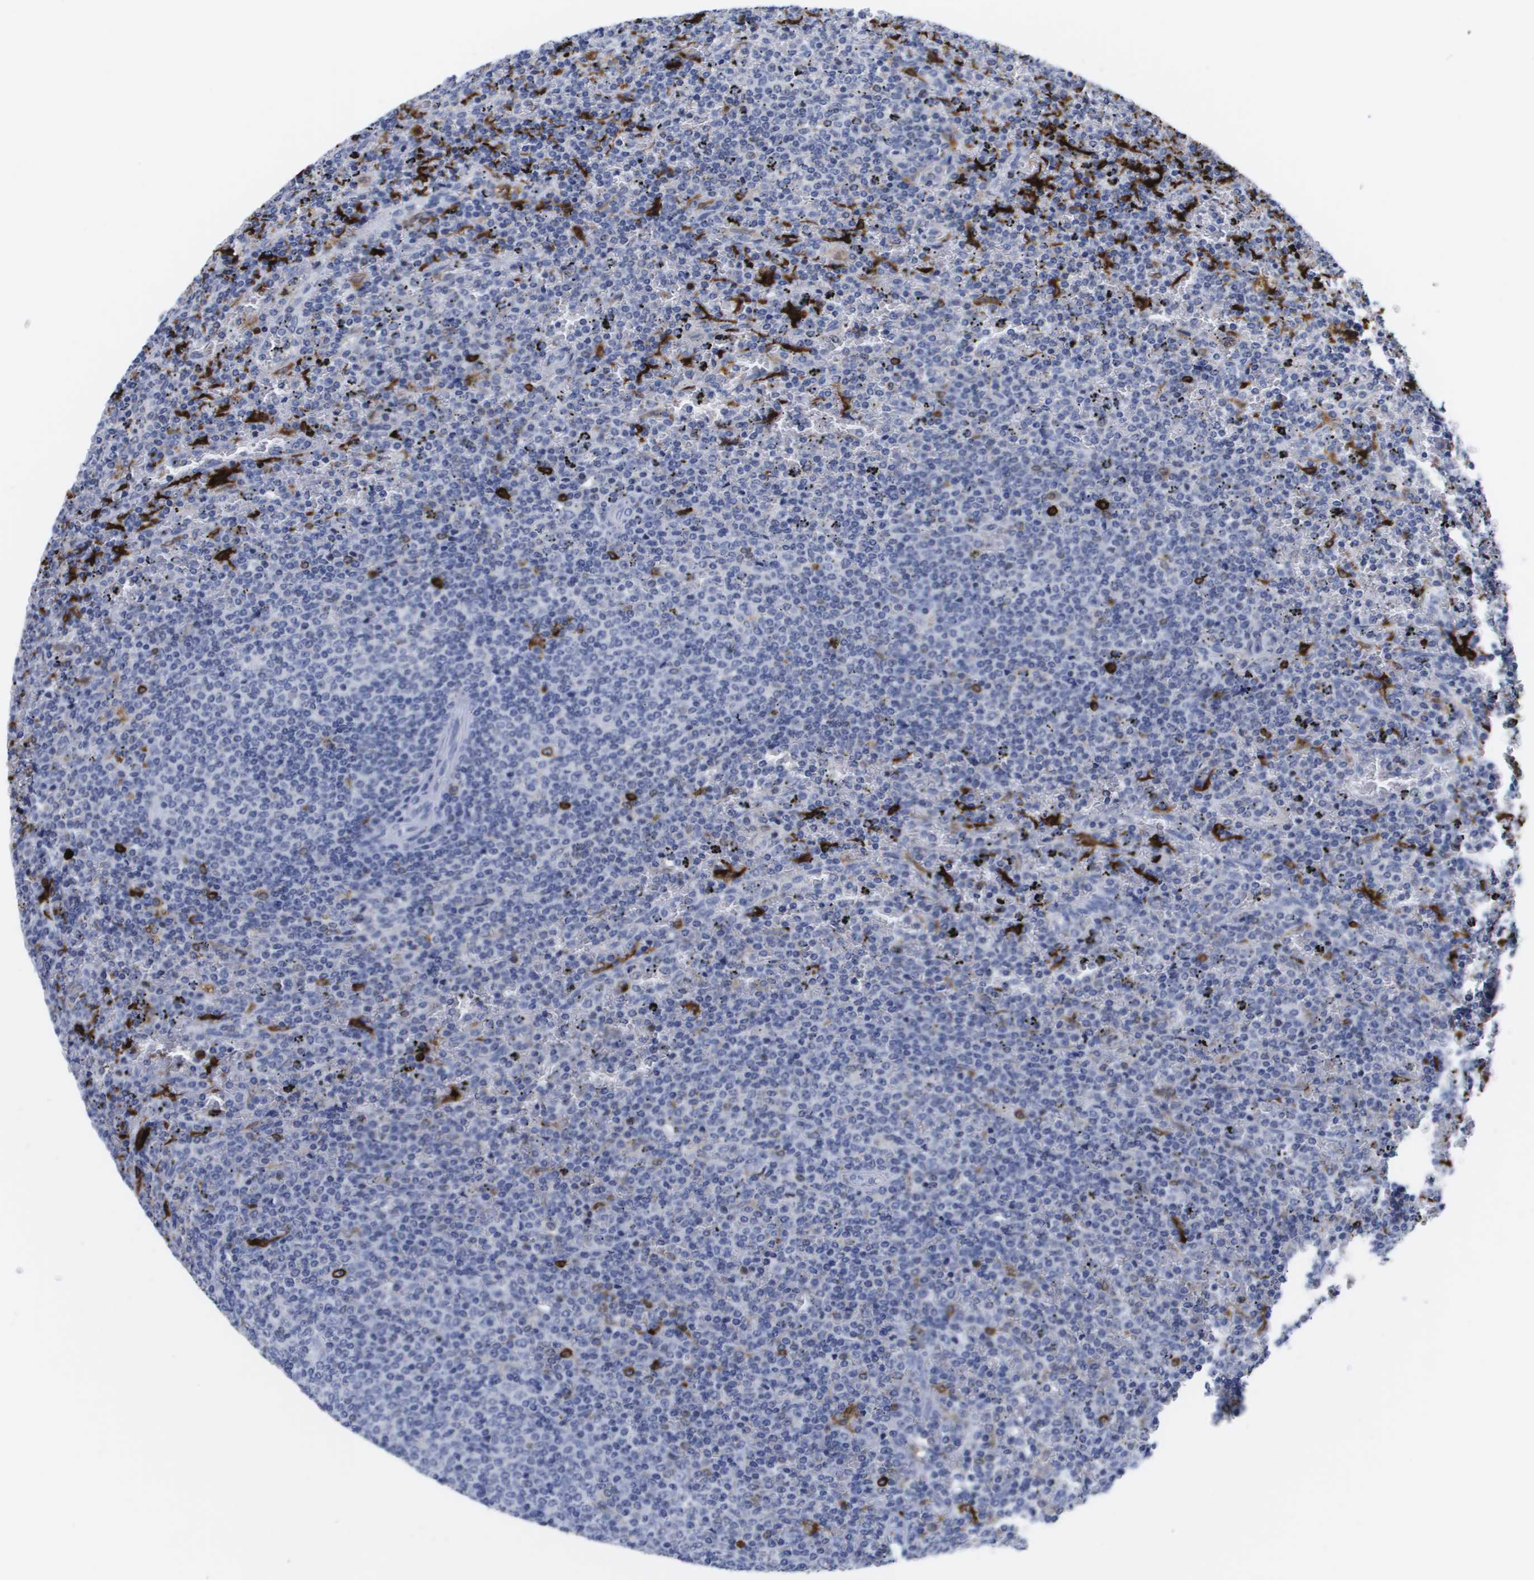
{"staining": {"intensity": "negative", "quantity": "none", "location": "none"}, "tissue": "lymphoma", "cell_type": "Tumor cells", "image_type": "cancer", "snomed": [{"axis": "morphology", "description": "Malignant lymphoma, non-Hodgkin's type, Low grade"}, {"axis": "topography", "description": "Spleen"}], "caption": "Immunohistochemistry (IHC) micrograph of human malignant lymphoma, non-Hodgkin's type (low-grade) stained for a protein (brown), which displays no staining in tumor cells. (Brightfield microscopy of DAB immunohistochemistry (IHC) at high magnification).", "gene": "HMOX1", "patient": {"sex": "female", "age": 77}}